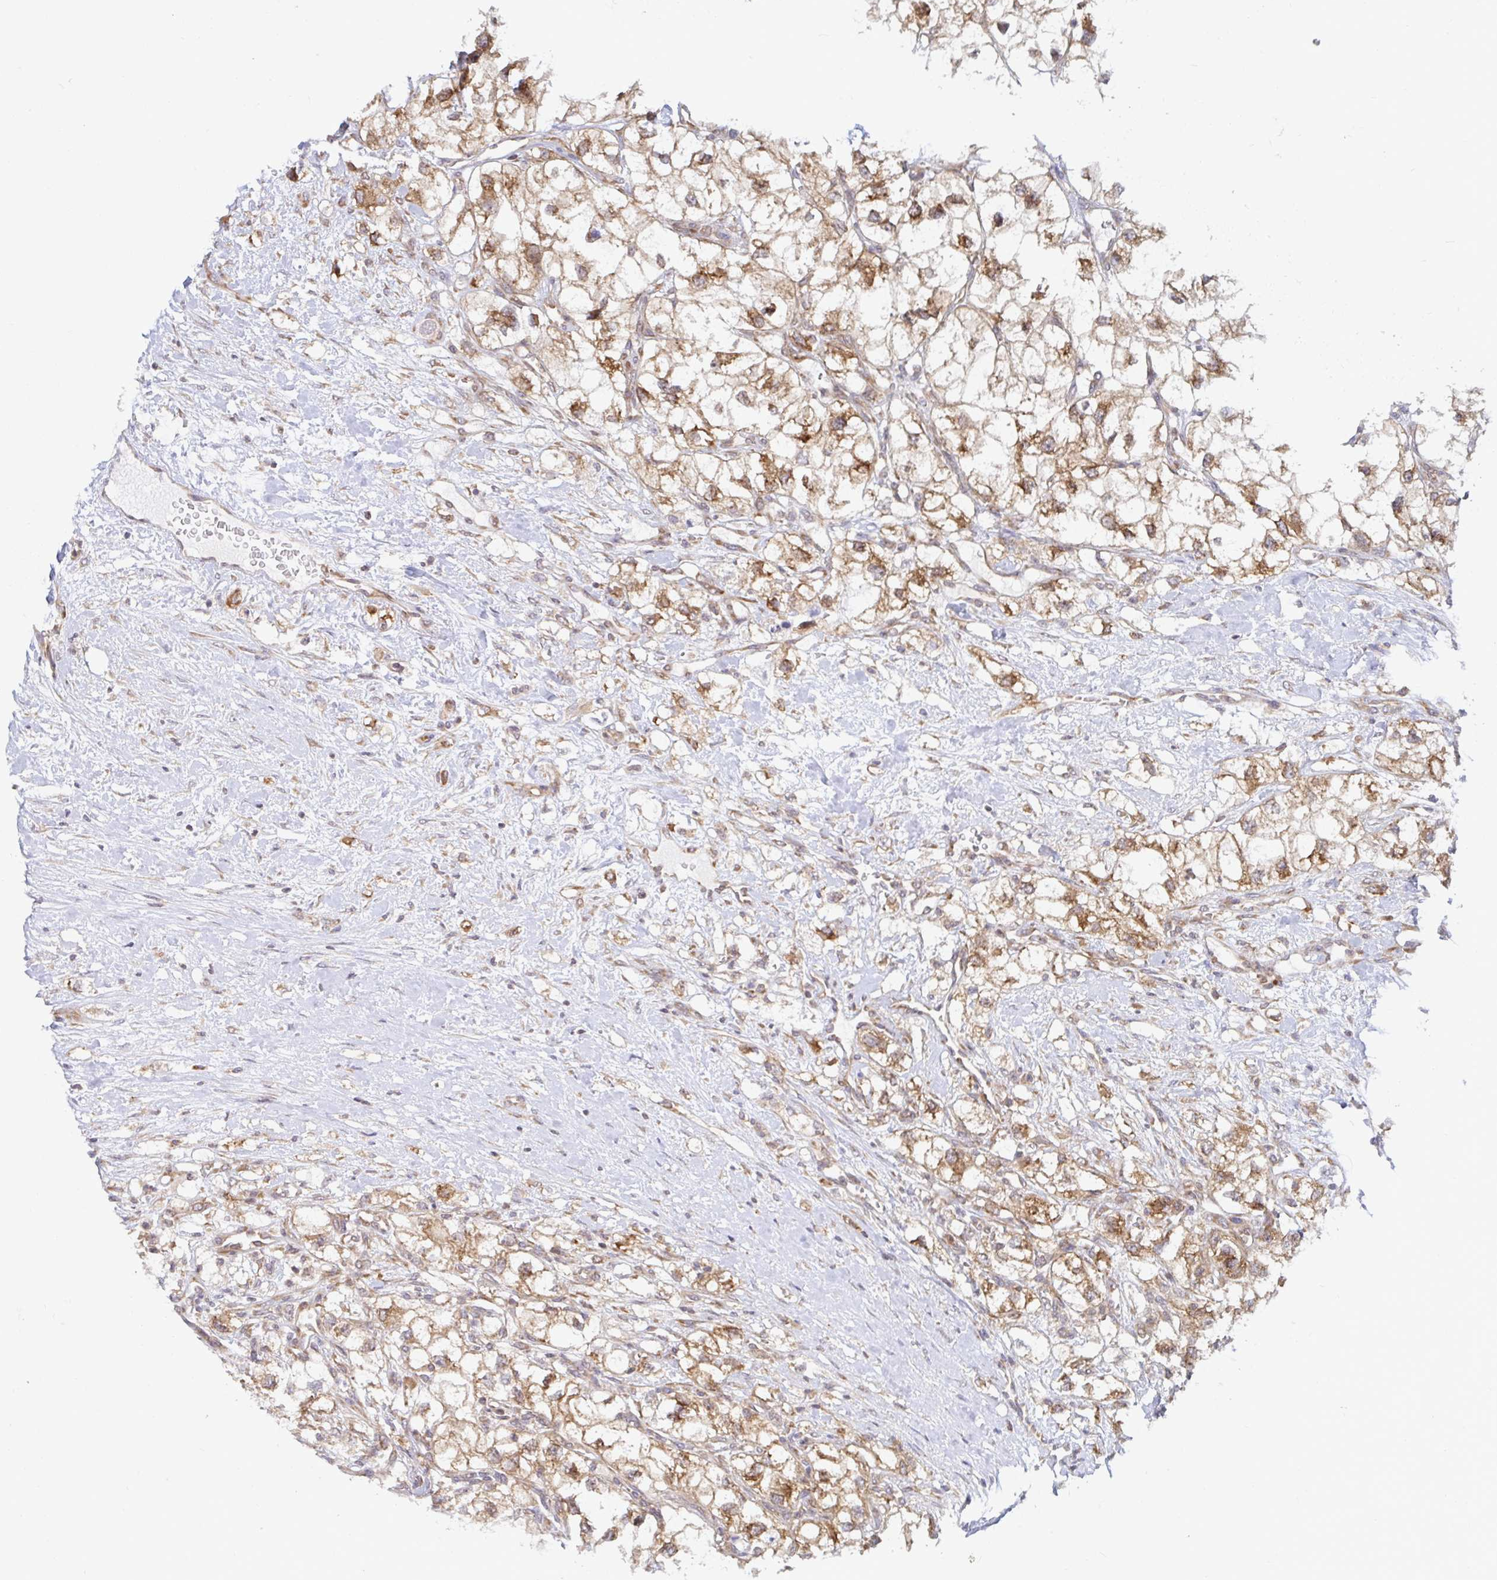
{"staining": {"intensity": "moderate", "quantity": ">75%", "location": "cytoplasmic/membranous"}, "tissue": "renal cancer", "cell_type": "Tumor cells", "image_type": "cancer", "snomed": [{"axis": "morphology", "description": "Adenocarcinoma, NOS"}, {"axis": "topography", "description": "Kidney"}], "caption": "Renal cancer (adenocarcinoma) stained with immunohistochemistry demonstrates moderate cytoplasmic/membranous expression in approximately >75% of tumor cells.", "gene": "LARP1", "patient": {"sex": "male", "age": 59}}